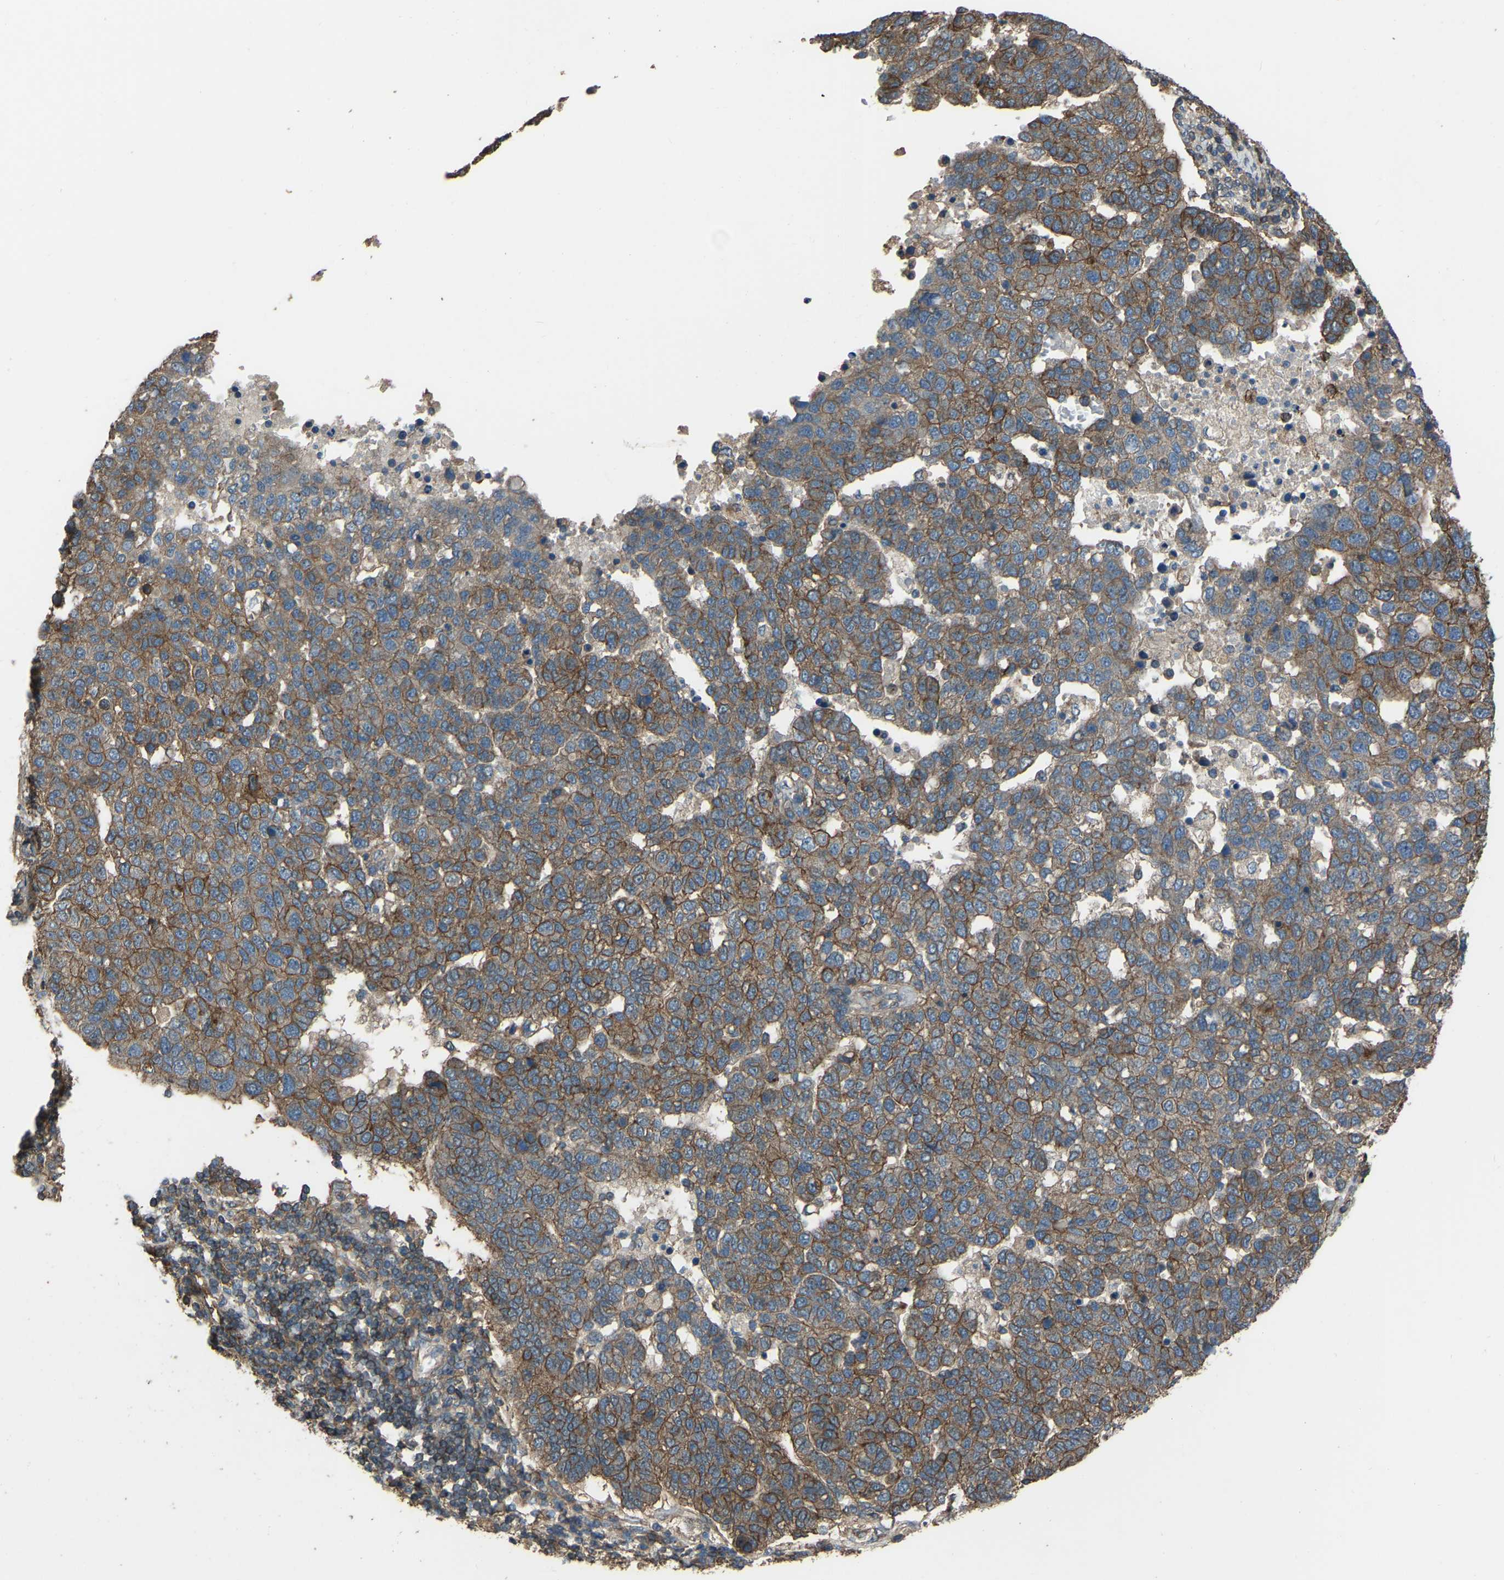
{"staining": {"intensity": "moderate", "quantity": ">75%", "location": "cytoplasmic/membranous"}, "tissue": "pancreatic cancer", "cell_type": "Tumor cells", "image_type": "cancer", "snomed": [{"axis": "morphology", "description": "Adenocarcinoma, NOS"}, {"axis": "topography", "description": "Pancreas"}], "caption": "Protein expression analysis of pancreatic cancer reveals moderate cytoplasmic/membranous expression in about >75% of tumor cells.", "gene": "SLC4A2", "patient": {"sex": "female", "age": 61}}